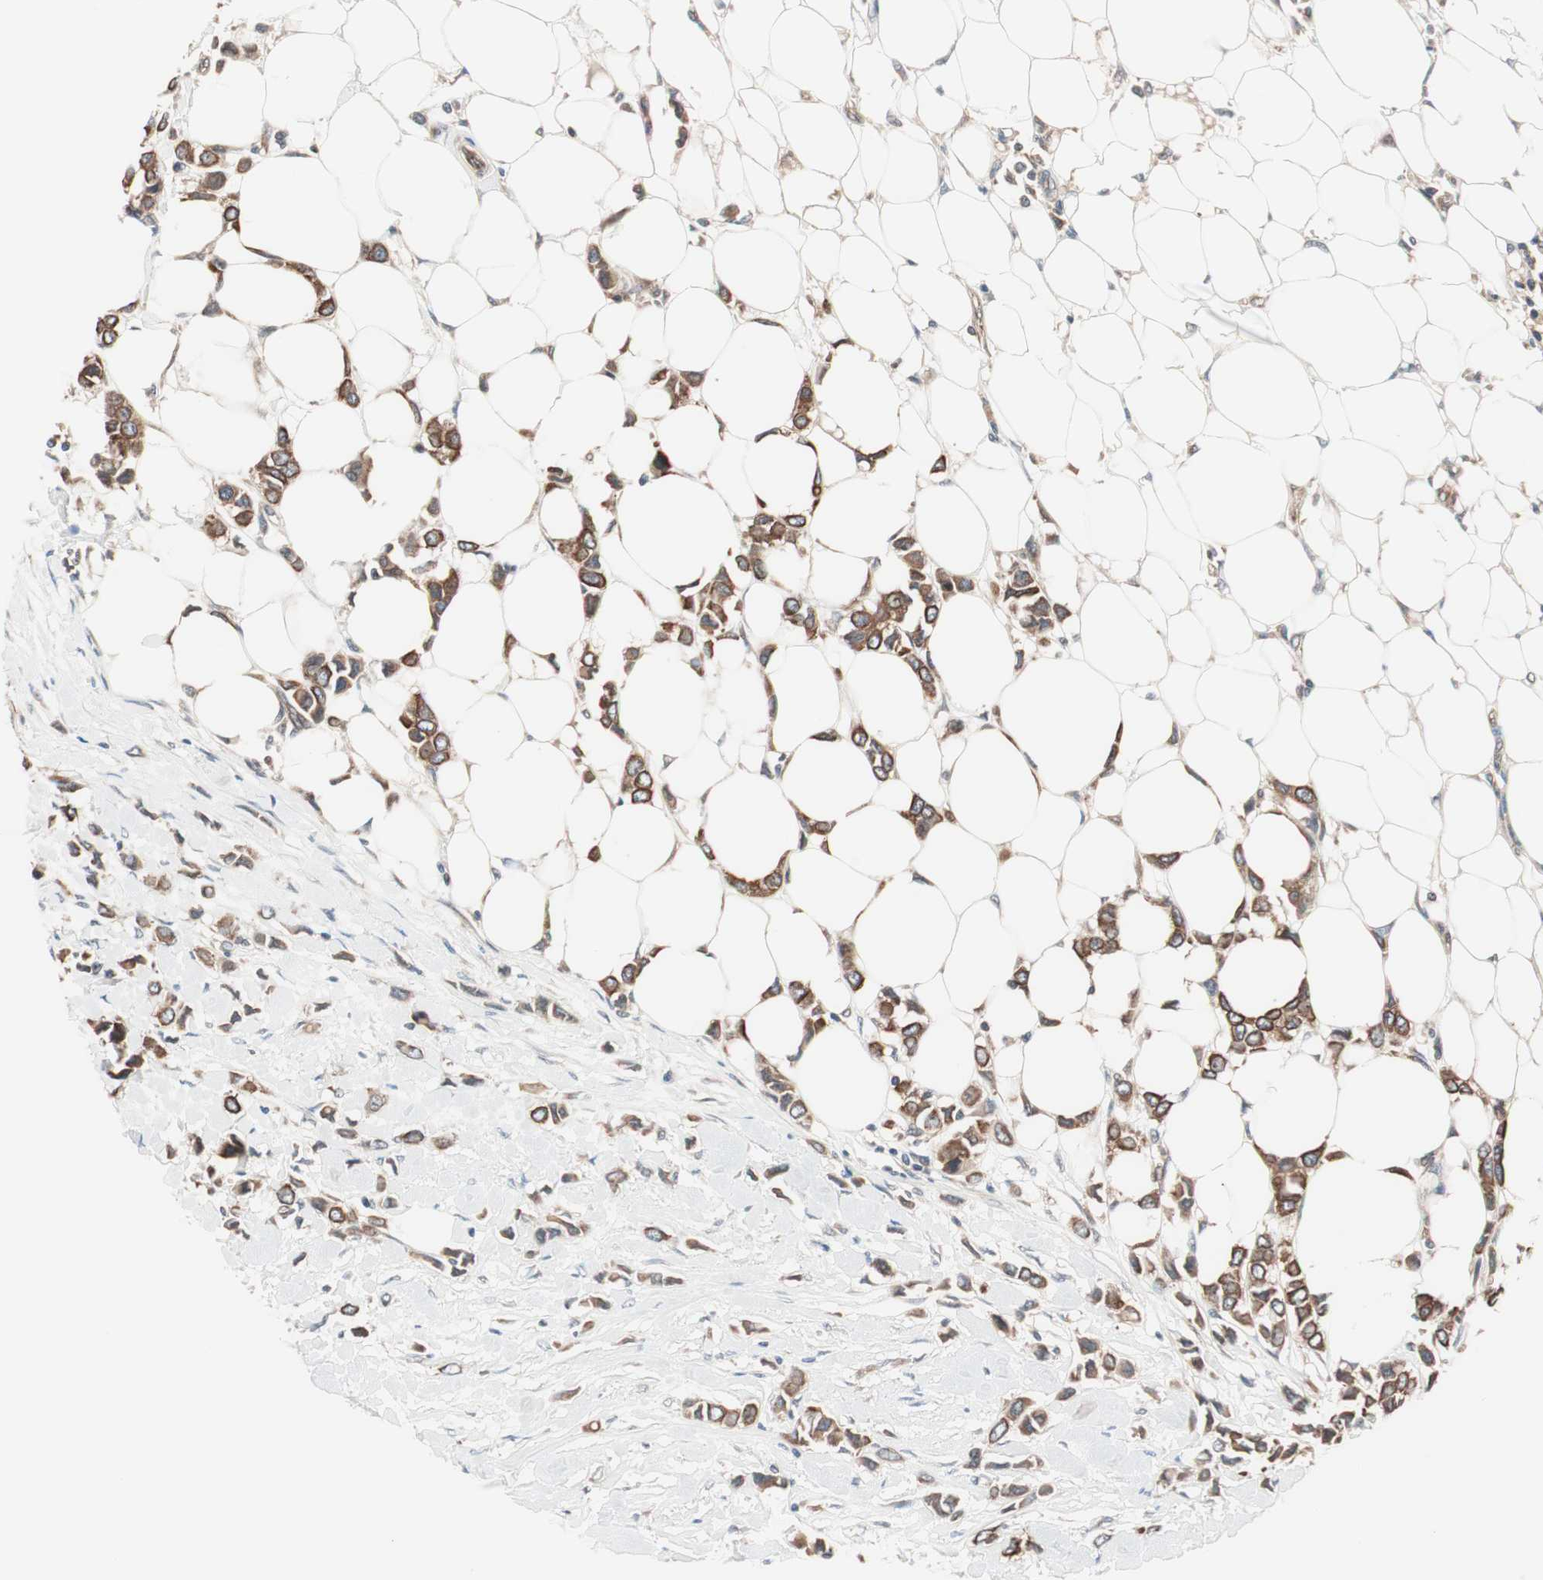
{"staining": {"intensity": "strong", "quantity": ">75%", "location": "cytoplasmic/membranous"}, "tissue": "breast cancer", "cell_type": "Tumor cells", "image_type": "cancer", "snomed": [{"axis": "morphology", "description": "Lobular carcinoma"}, {"axis": "topography", "description": "Breast"}], "caption": "The photomicrograph demonstrates a brown stain indicating the presence of a protein in the cytoplasmic/membranous of tumor cells in lobular carcinoma (breast).", "gene": "TSG101", "patient": {"sex": "female", "age": 51}}